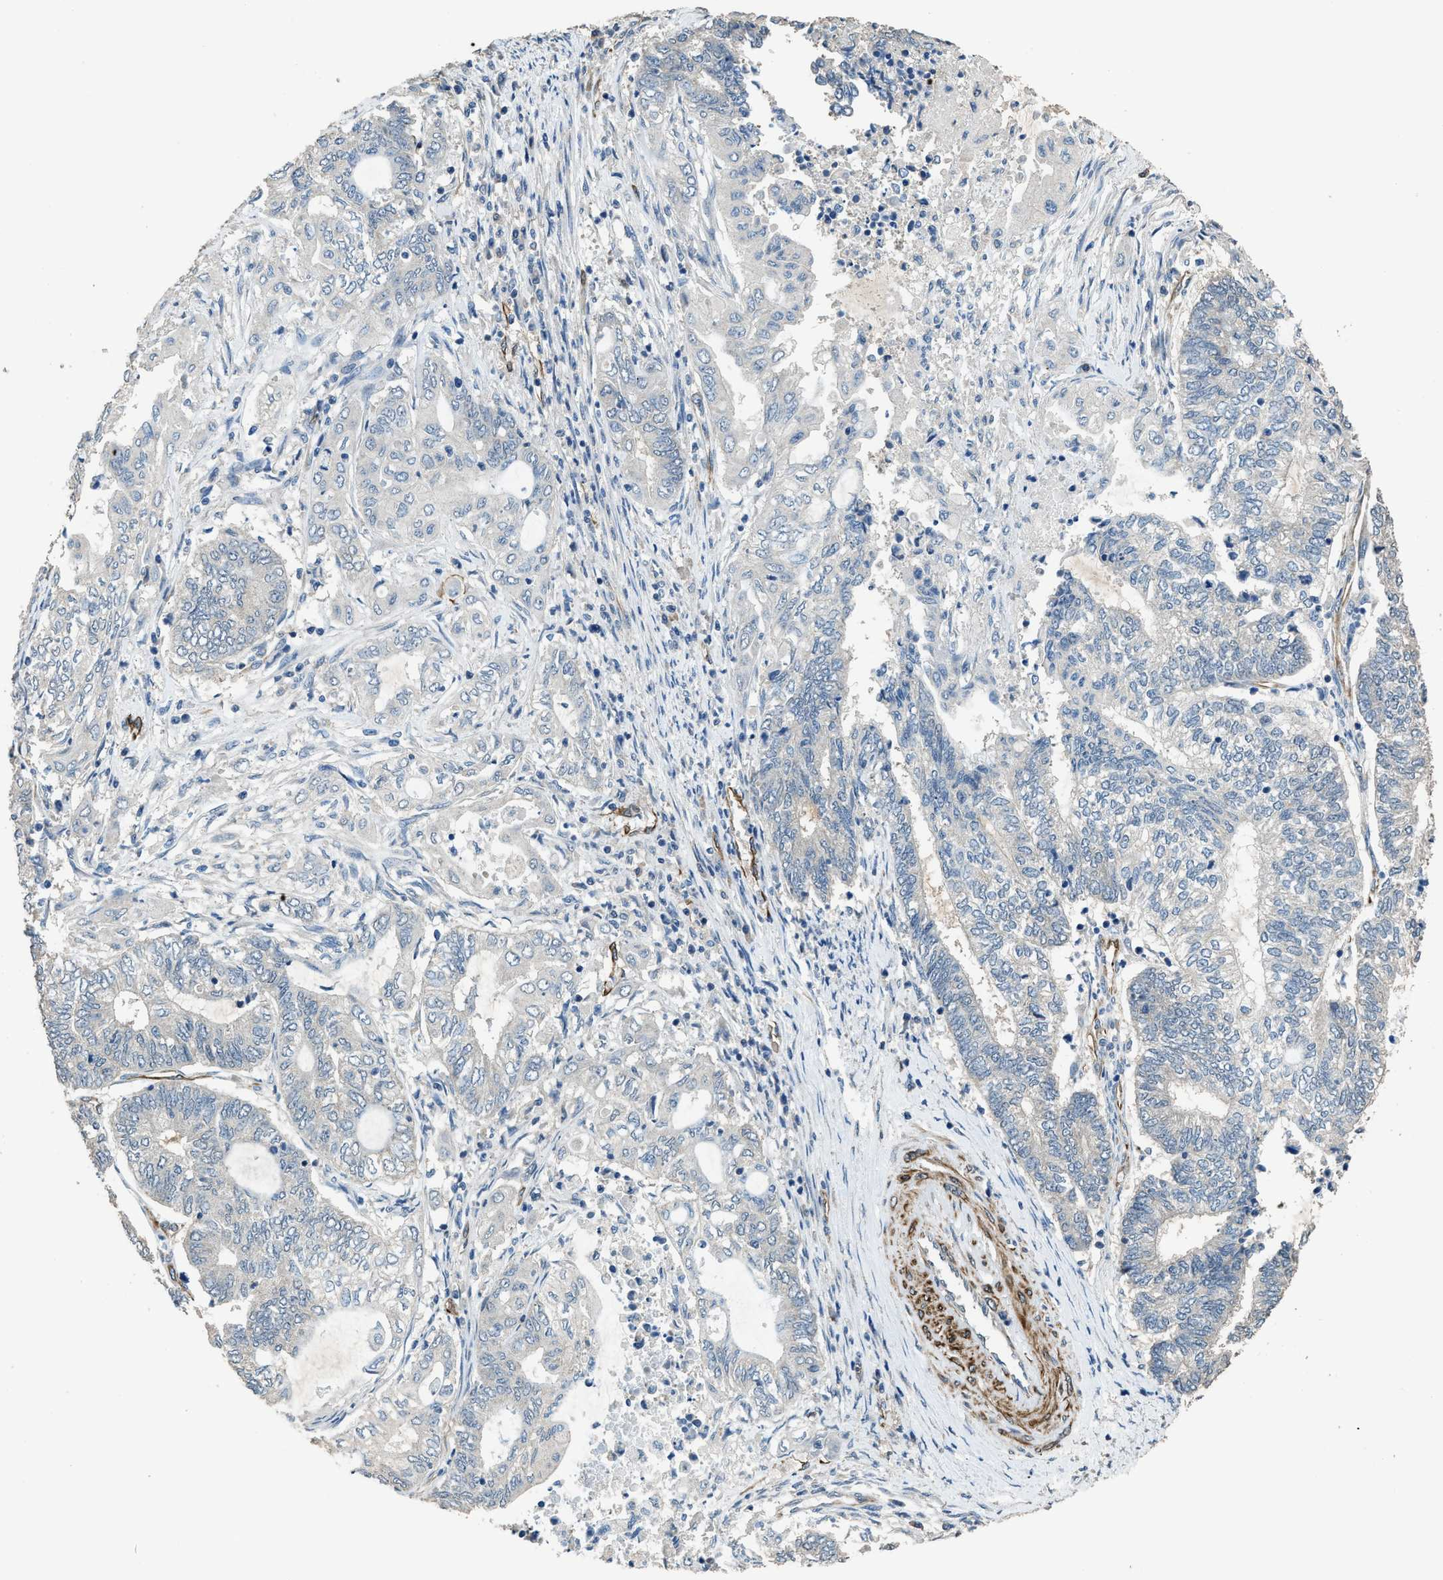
{"staining": {"intensity": "negative", "quantity": "none", "location": "none"}, "tissue": "endometrial cancer", "cell_type": "Tumor cells", "image_type": "cancer", "snomed": [{"axis": "morphology", "description": "Adenocarcinoma, NOS"}, {"axis": "topography", "description": "Uterus"}, {"axis": "topography", "description": "Endometrium"}], "caption": "The immunohistochemistry (IHC) image has no significant staining in tumor cells of endometrial cancer (adenocarcinoma) tissue.", "gene": "SYNM", "patient": {"sex": "female", "age": 70}}